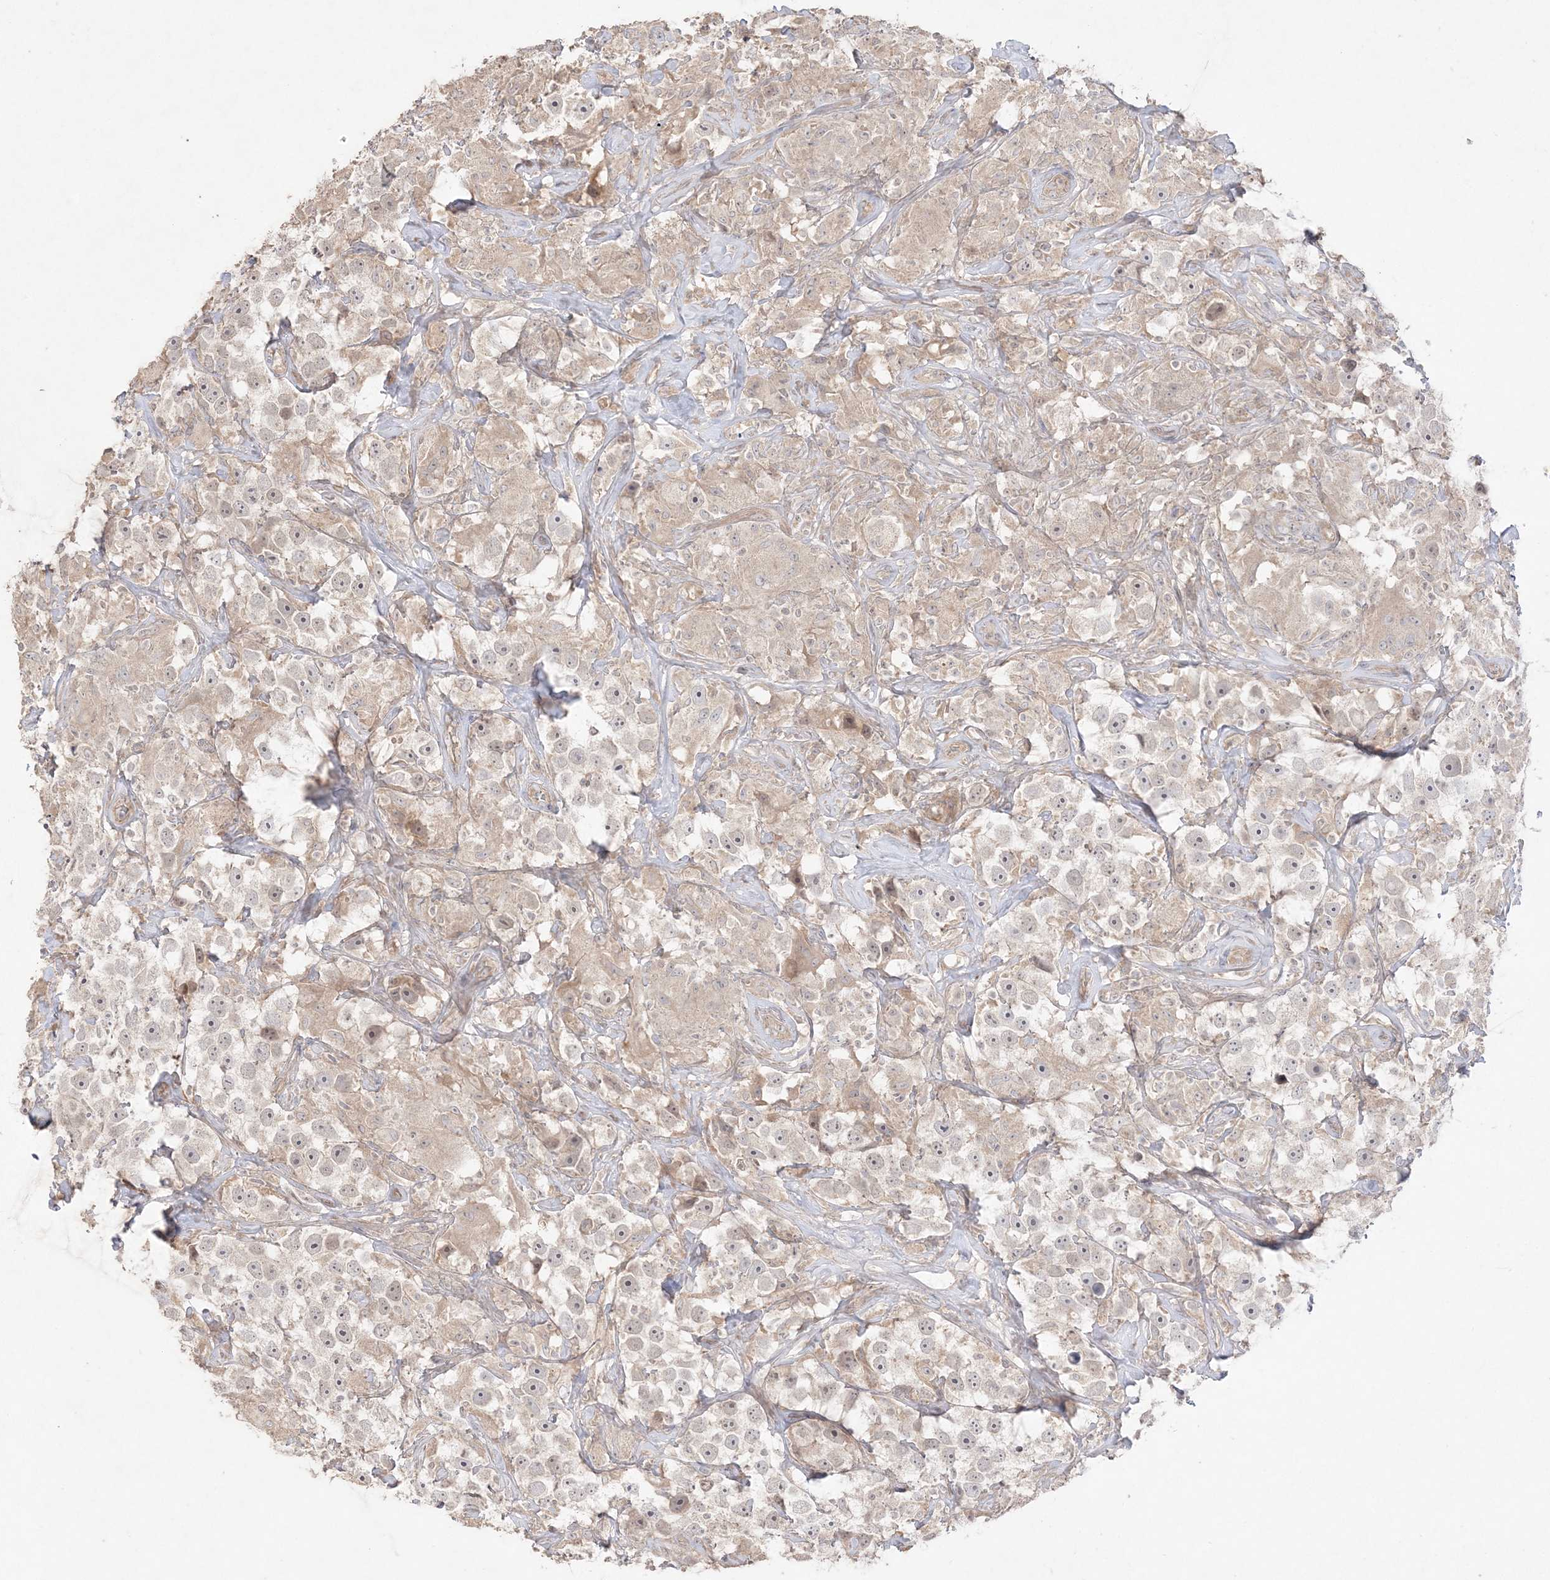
{"staining": {"intensity": "negative", "quantity": "none", "location": "none"}, "tissue": "testis cancer", "cell_type": "Tumor cells", "image_type": "cancer", "snomed": [{"axis": "morphology", "description": "Seminoma, NOS"}, {"axis": "topography", "description": "Testis"}], "caption": "IHC micrograph of neoplastic tissue: seminoma (testis) stained with DAB (3,3'-diaminobenzidine) displays no significant protein positivity in tumor cells.", "gene": "SH3BP4", "patient": {"sex": "male", "age": 49}}